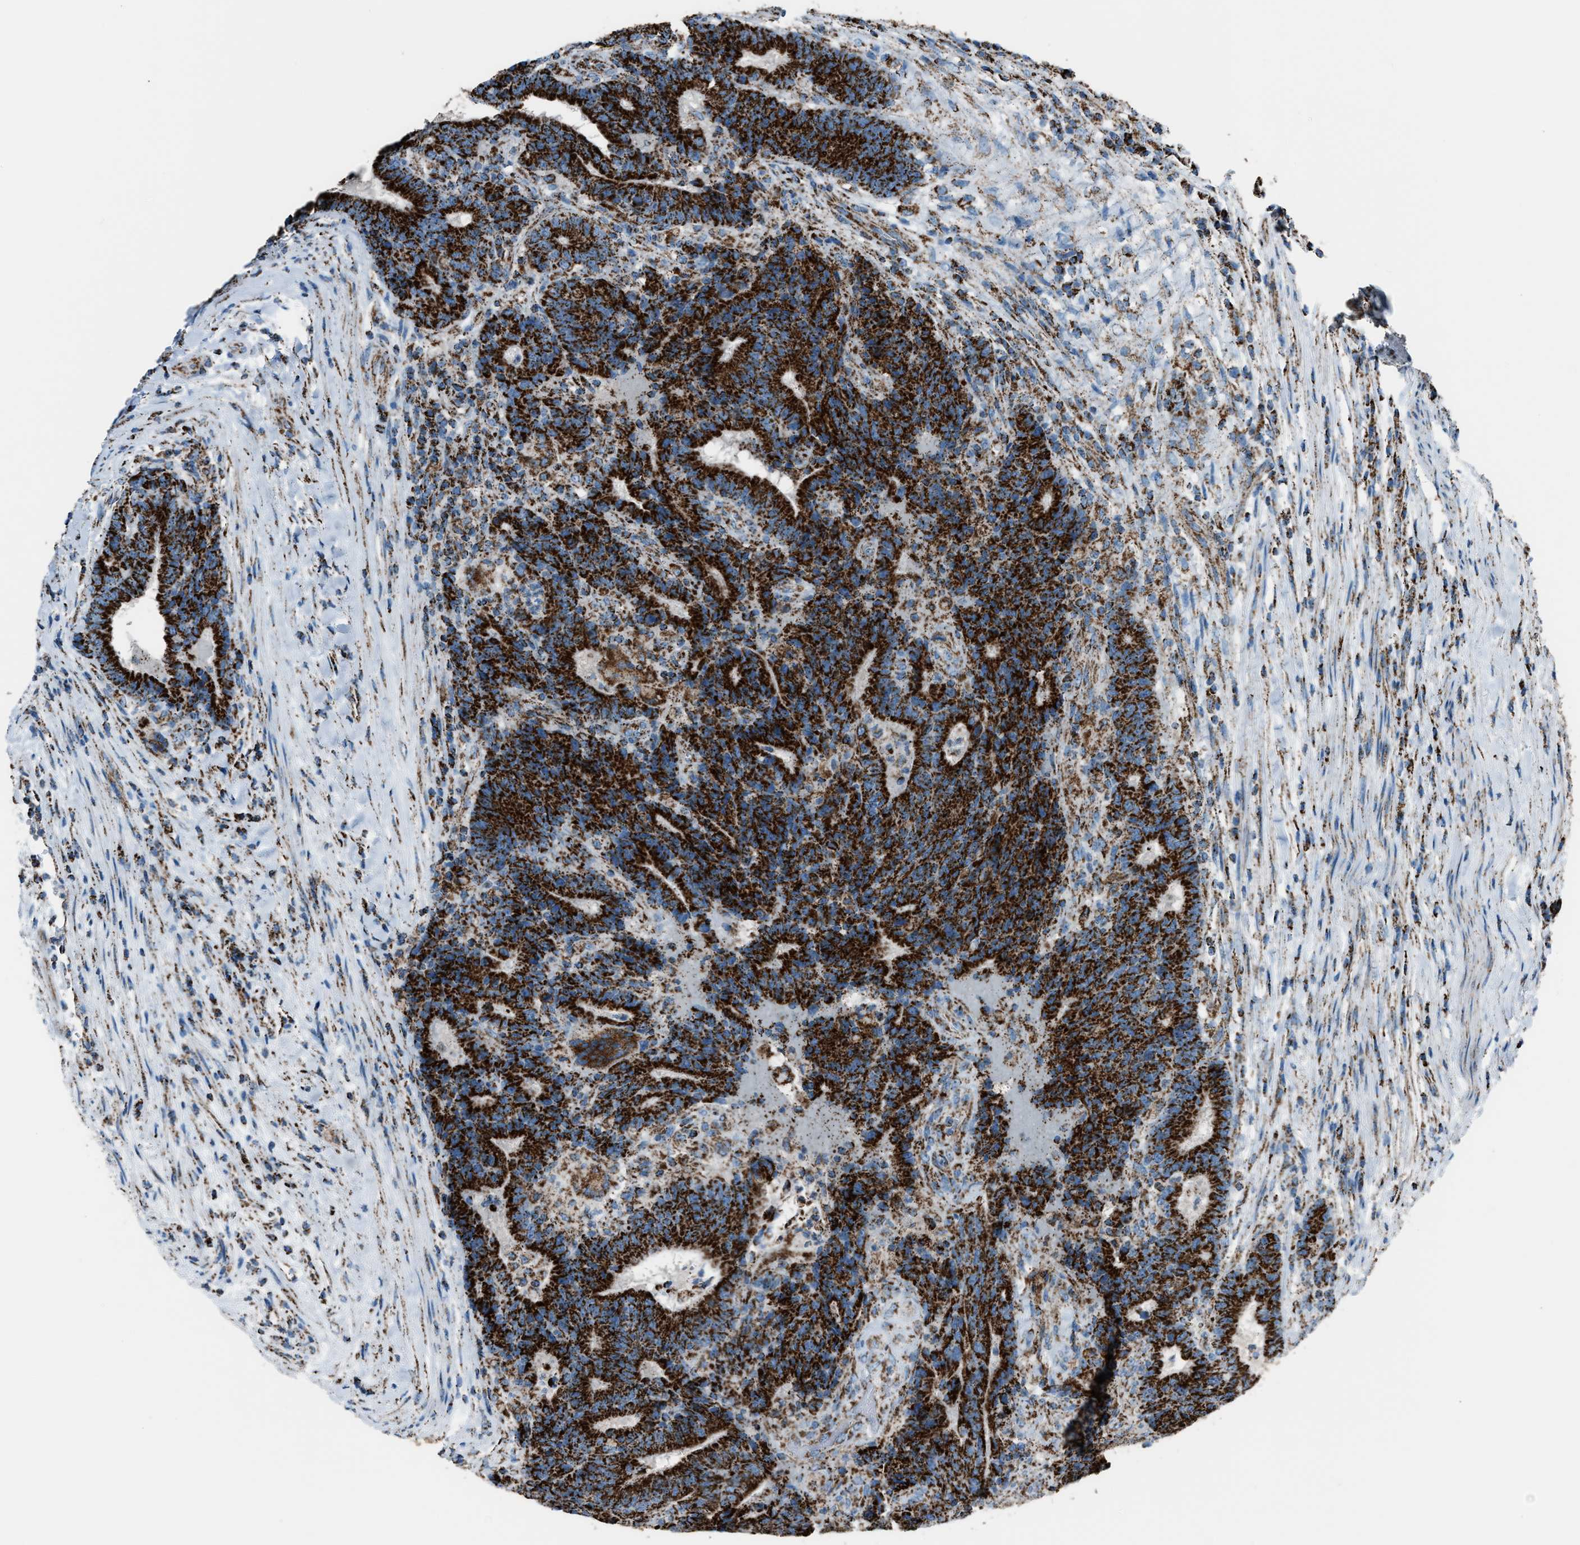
{"staining": {"intensity": "strong", "quantity": ">75%", "location": "cytoplasmic/membranous"}, "tissue": "colorectal cancer", "cell_type": "Tumor cells", "image_type": "cancer", "snomed": [{"axis": "morphology", "description": "Normal tissue, NOS"}, {"axis": "morphology", "description": "Adenocarcinoma, NOS"}, {"axis": "topography", "description": "Colon"}], "caption": "Immunohistochemistry (IHC) (DAB (3,3'-diaminobenzidine)) staining of human adenocarcinoma (colorectal) demonstrates strong cytoplasmic/membranous protein staining in about >75% of tumor cells.", "gene": "MDH2", "patient": {"sex": "female", "age": 75}}